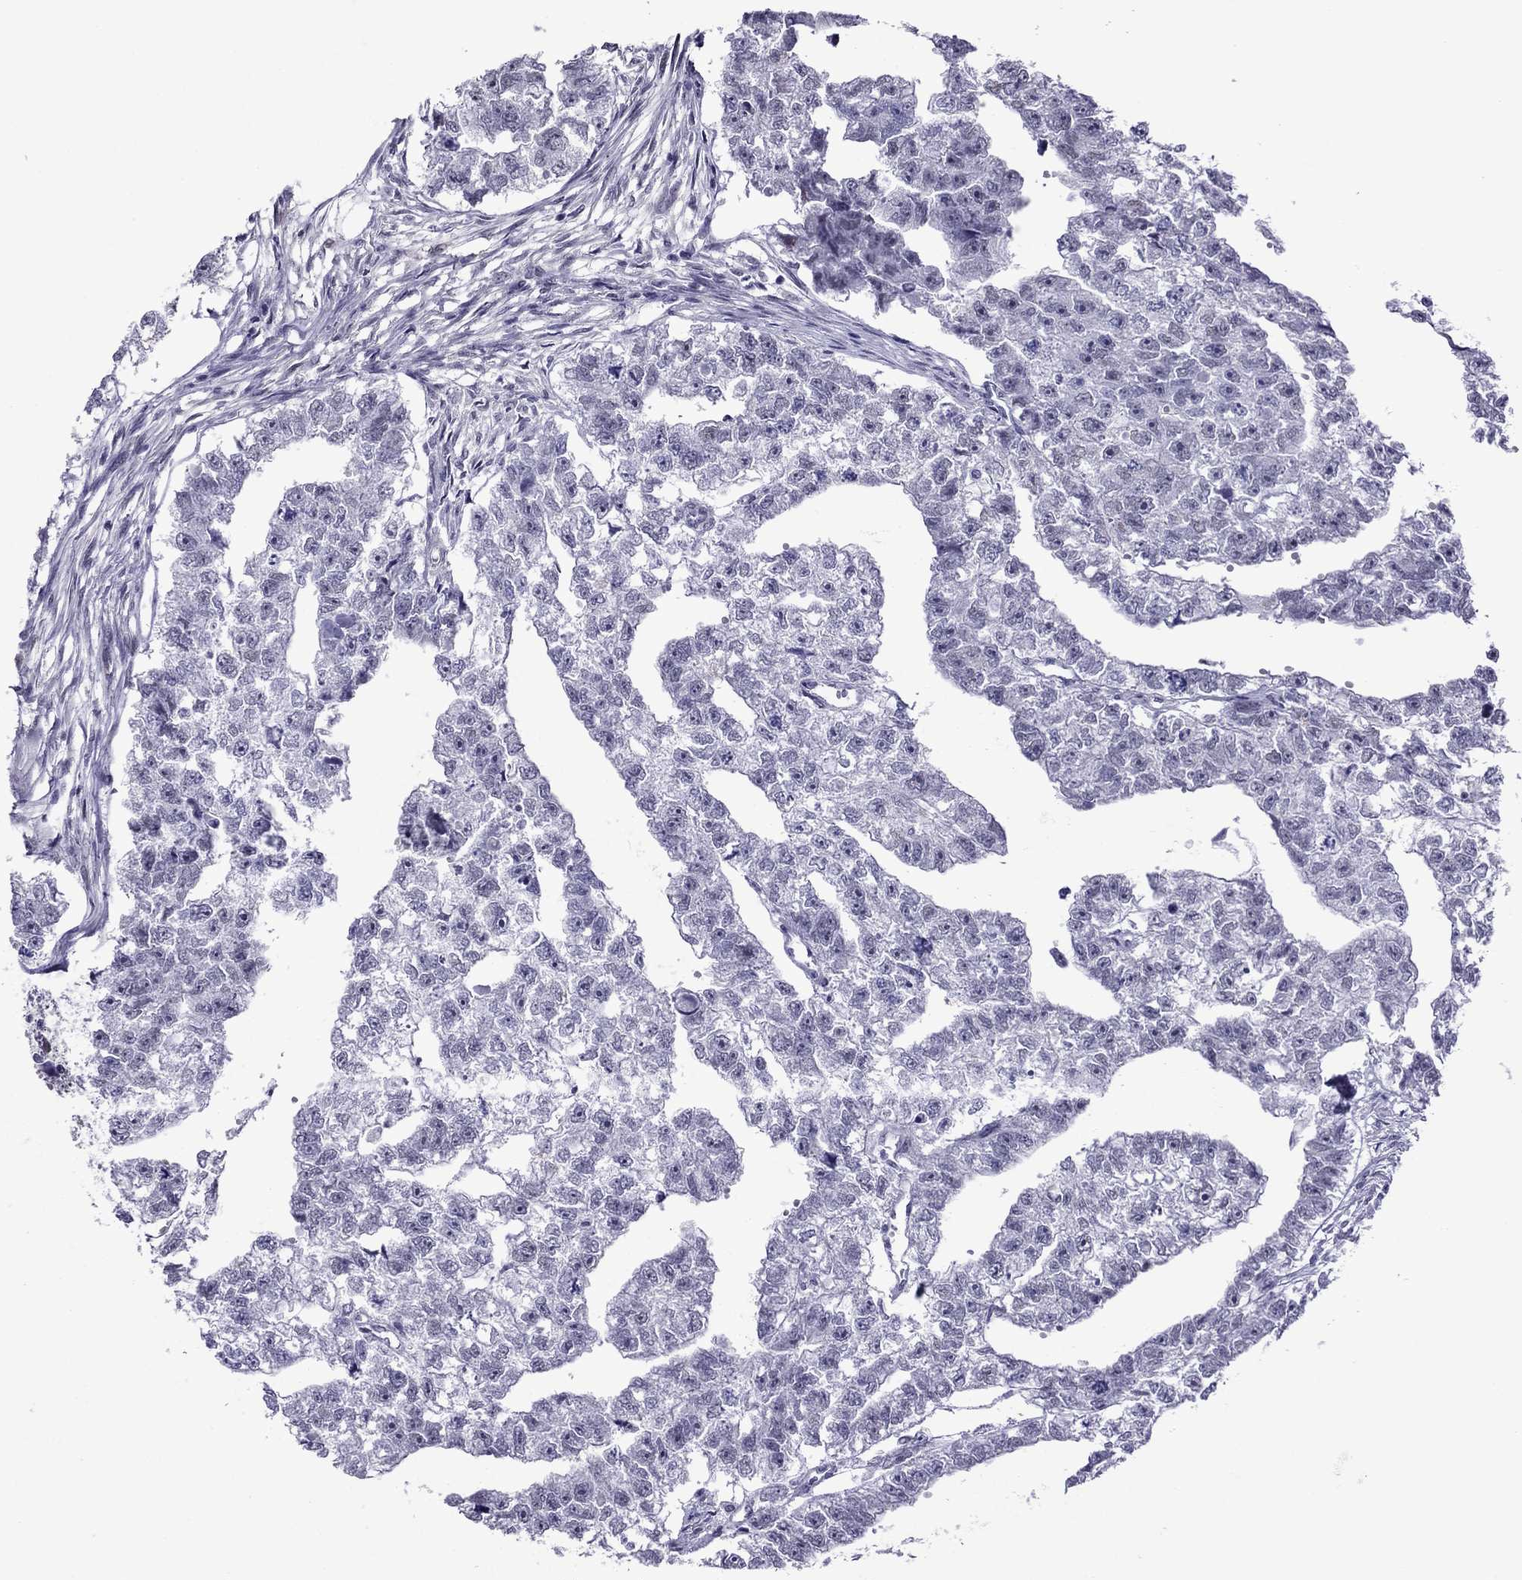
{"staining": {"intensity": "negative", "quantity": "none", "location": "none"}, "tissue": "testis cancer", "cell_type": "Tumor cells", "image_type": "cancer", "snomed": [{"axis": "morphology", "description": "Carcinoma, Embryonal, NOS"}, {"axis": "morphology", "description": "Teratoma, malignant, NOS"}, {"axis": "topography", "description": "Testis"}], "caption": "Embryonal carcinoma (testis) stained for a protein using immunohistochemistry (IHC) reveals no staining tumor cells.", "gene": "ZNF646", "patient": {"sex": "male", "age": 44}}